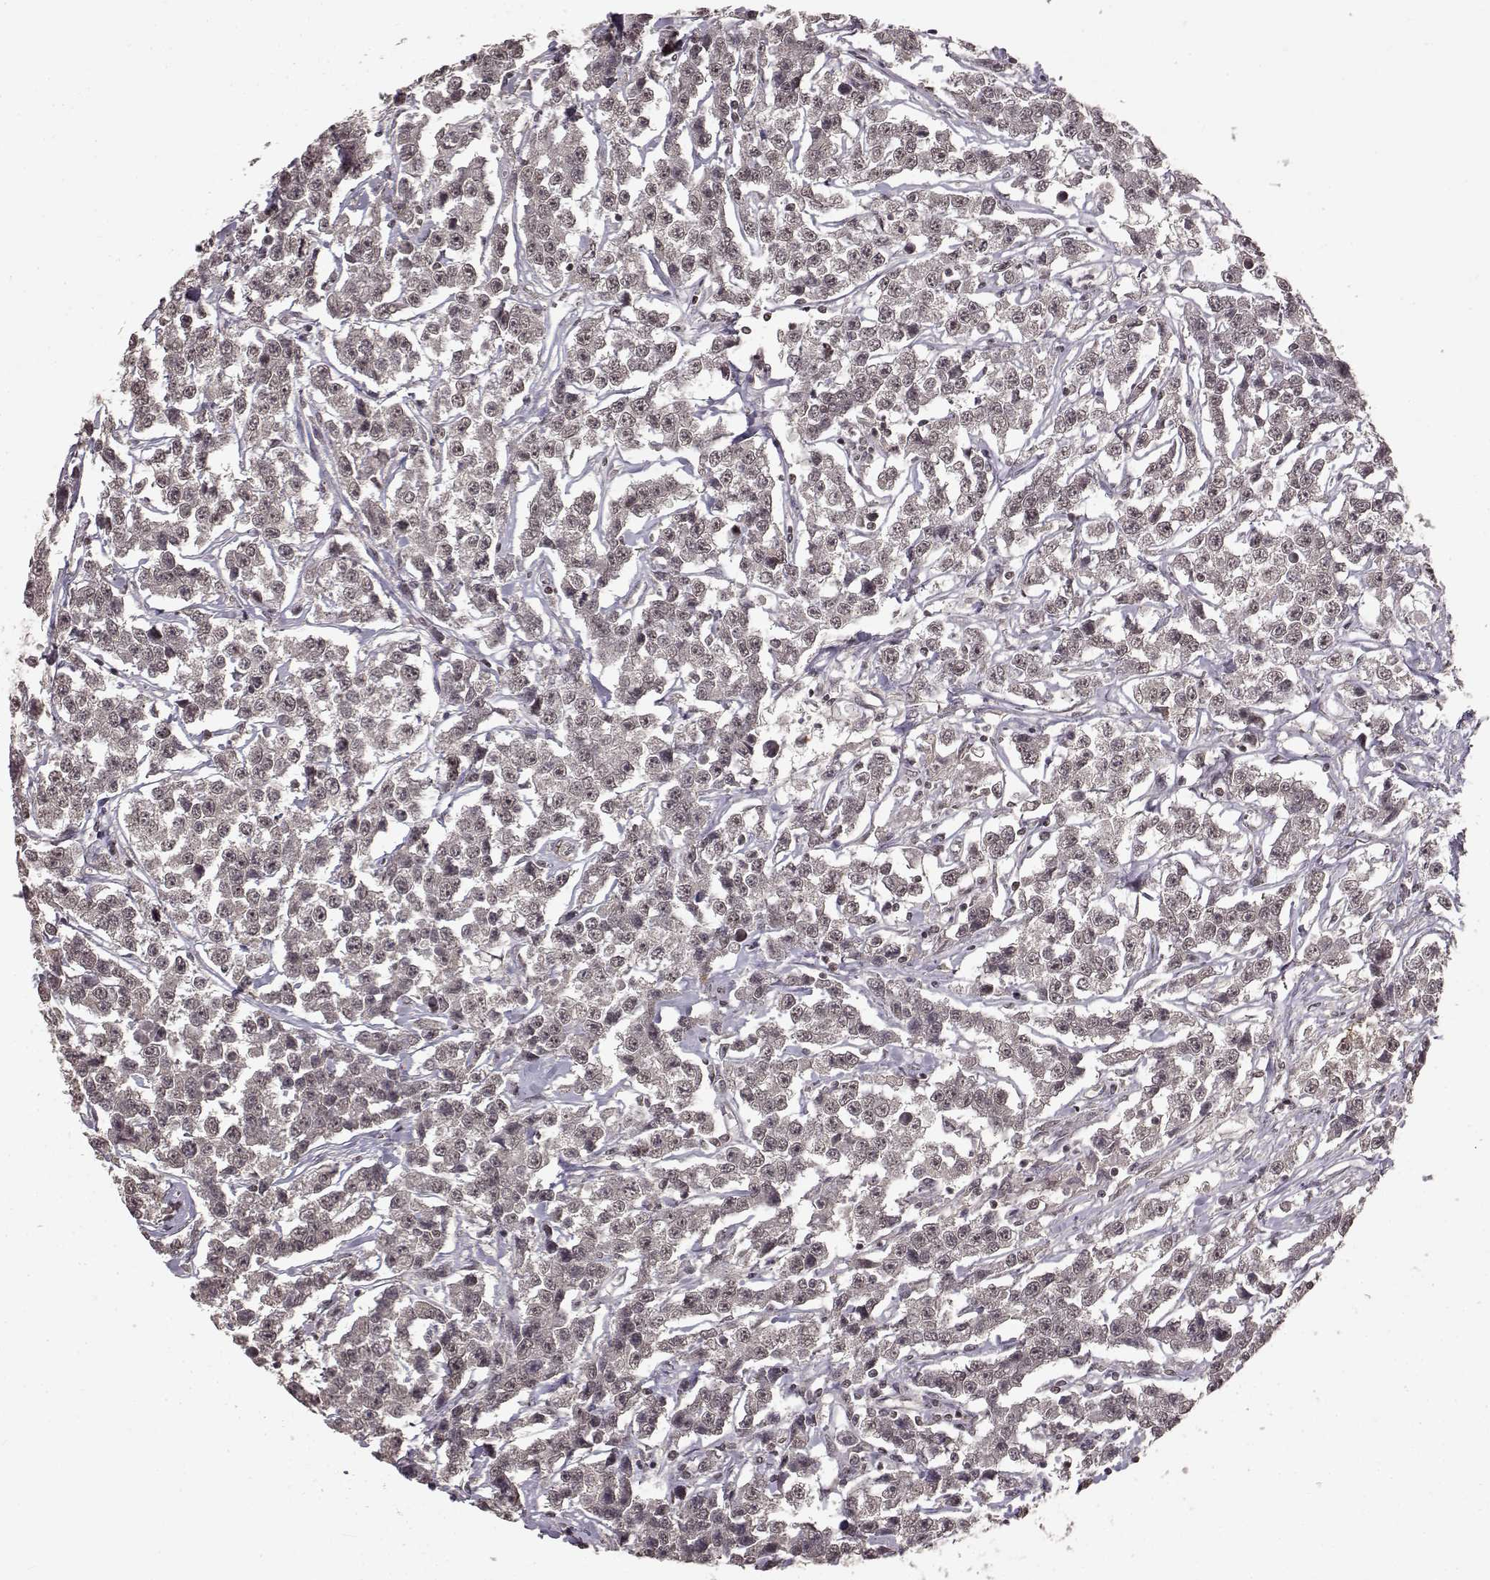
{"staining": {"intensity": "negative", "quantity": "none", "location": "none"}, "tissue": "testis cancer", "cell_type": "Tumor cells", "image_type": "cancer", "snomed": [{"axis": "morphology", "description": "Seminoma, NOS"}, {"axis": "topography", "description": "Testis"}], "caption": "Immunohistochemistry micrograph of neoplastic tissue: seminoma (testis) stained with DAB exhibits no significant protein positivity in tumor cells.", "gene": "NTRK2", "patient": {"sex": "male", "age": 59}}